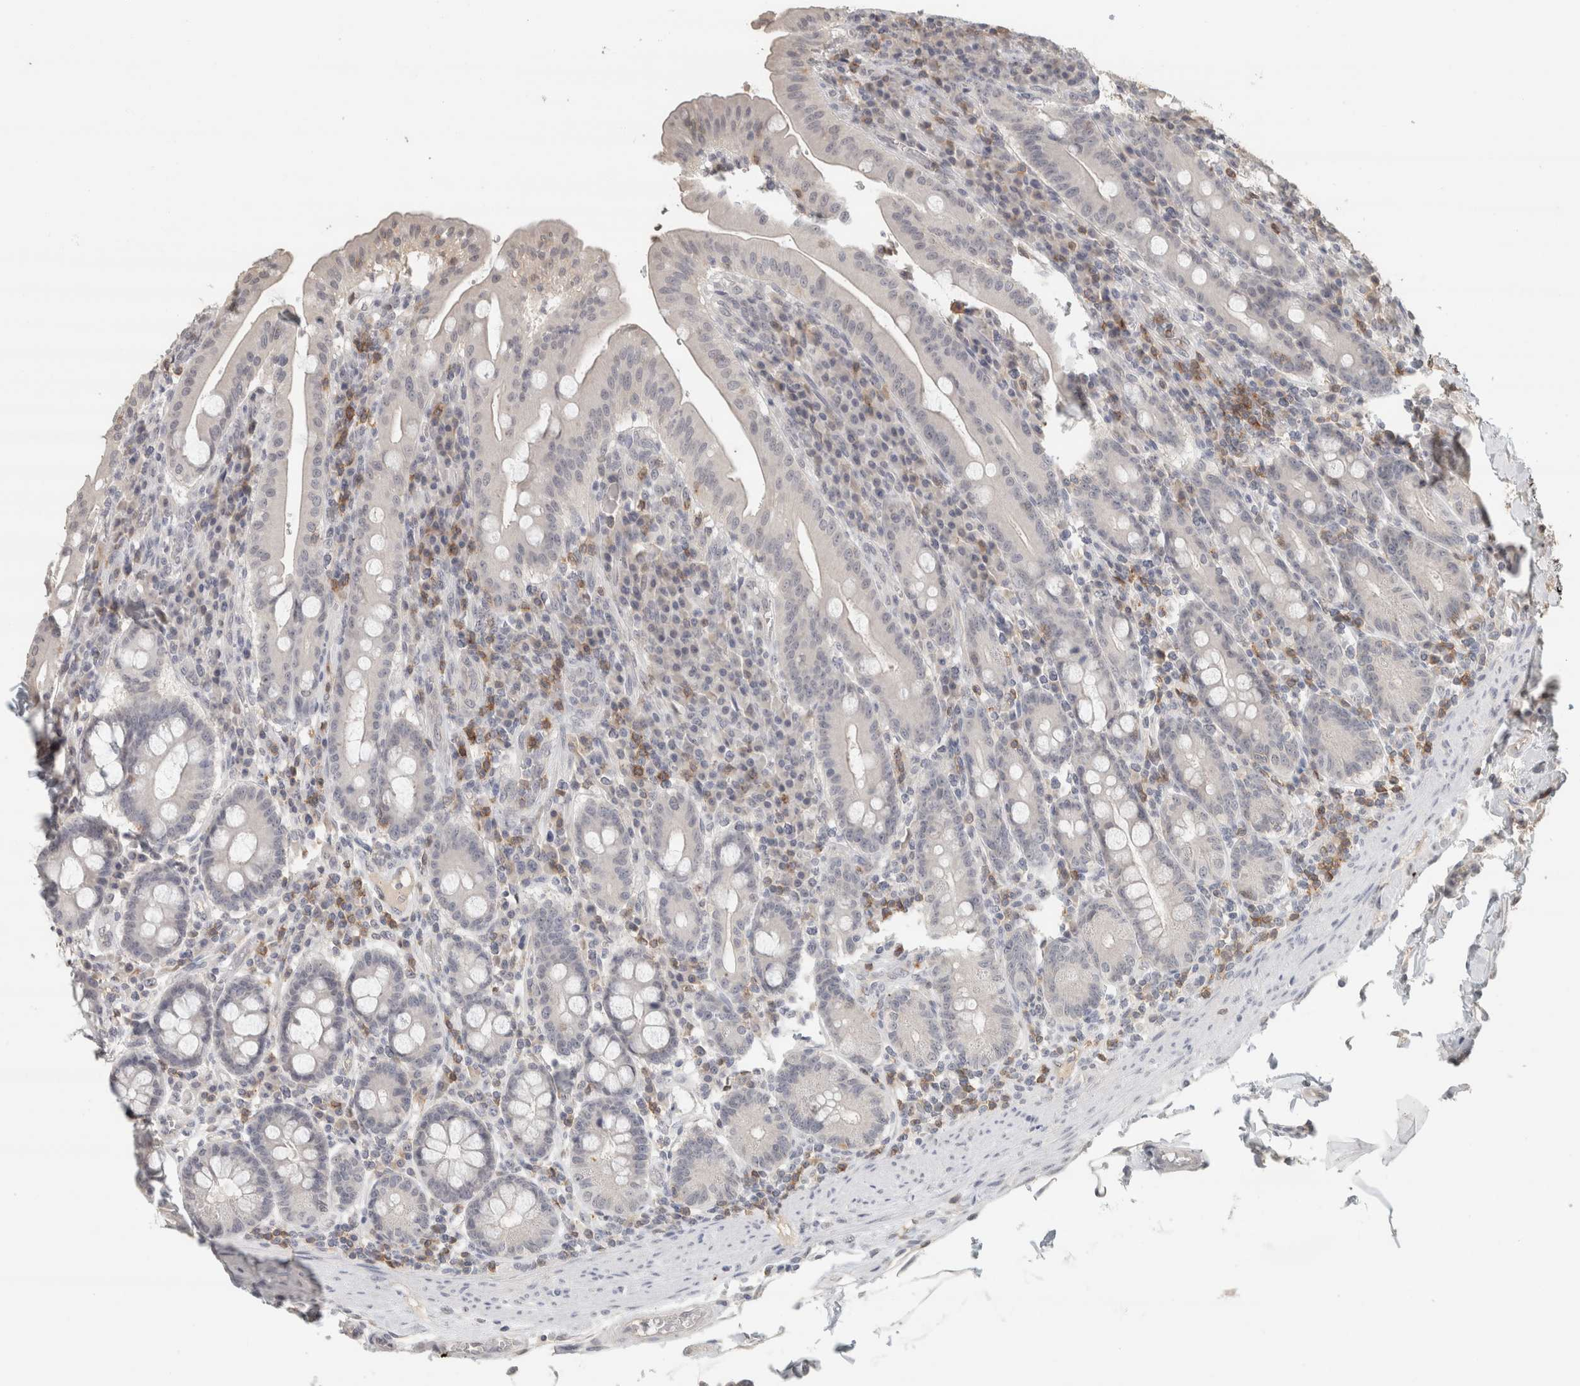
{"staining": {"intensity": "weak", "quantity": "<25%", "location": "cytoplasmic/membranous"}, "tissue": "duodenum", "cell_type": "Glandular cells", "image_type": "normal", "snomed": [{"axis": "morphology", "description": "Normal tissue, NOS"}, {"axis": "morphology", "description": "Adenocarcinoma, NOS"}, {"axis": "topography", "description": "Pancreas"}, {"axis": "topography", "description": "Duodenum"}], "caption": "An image of duodenum stained for a protein displays no brown staining in glandular cells.", "gene": "TRAT1", "patient": {"sex": "male", "age": 50}}